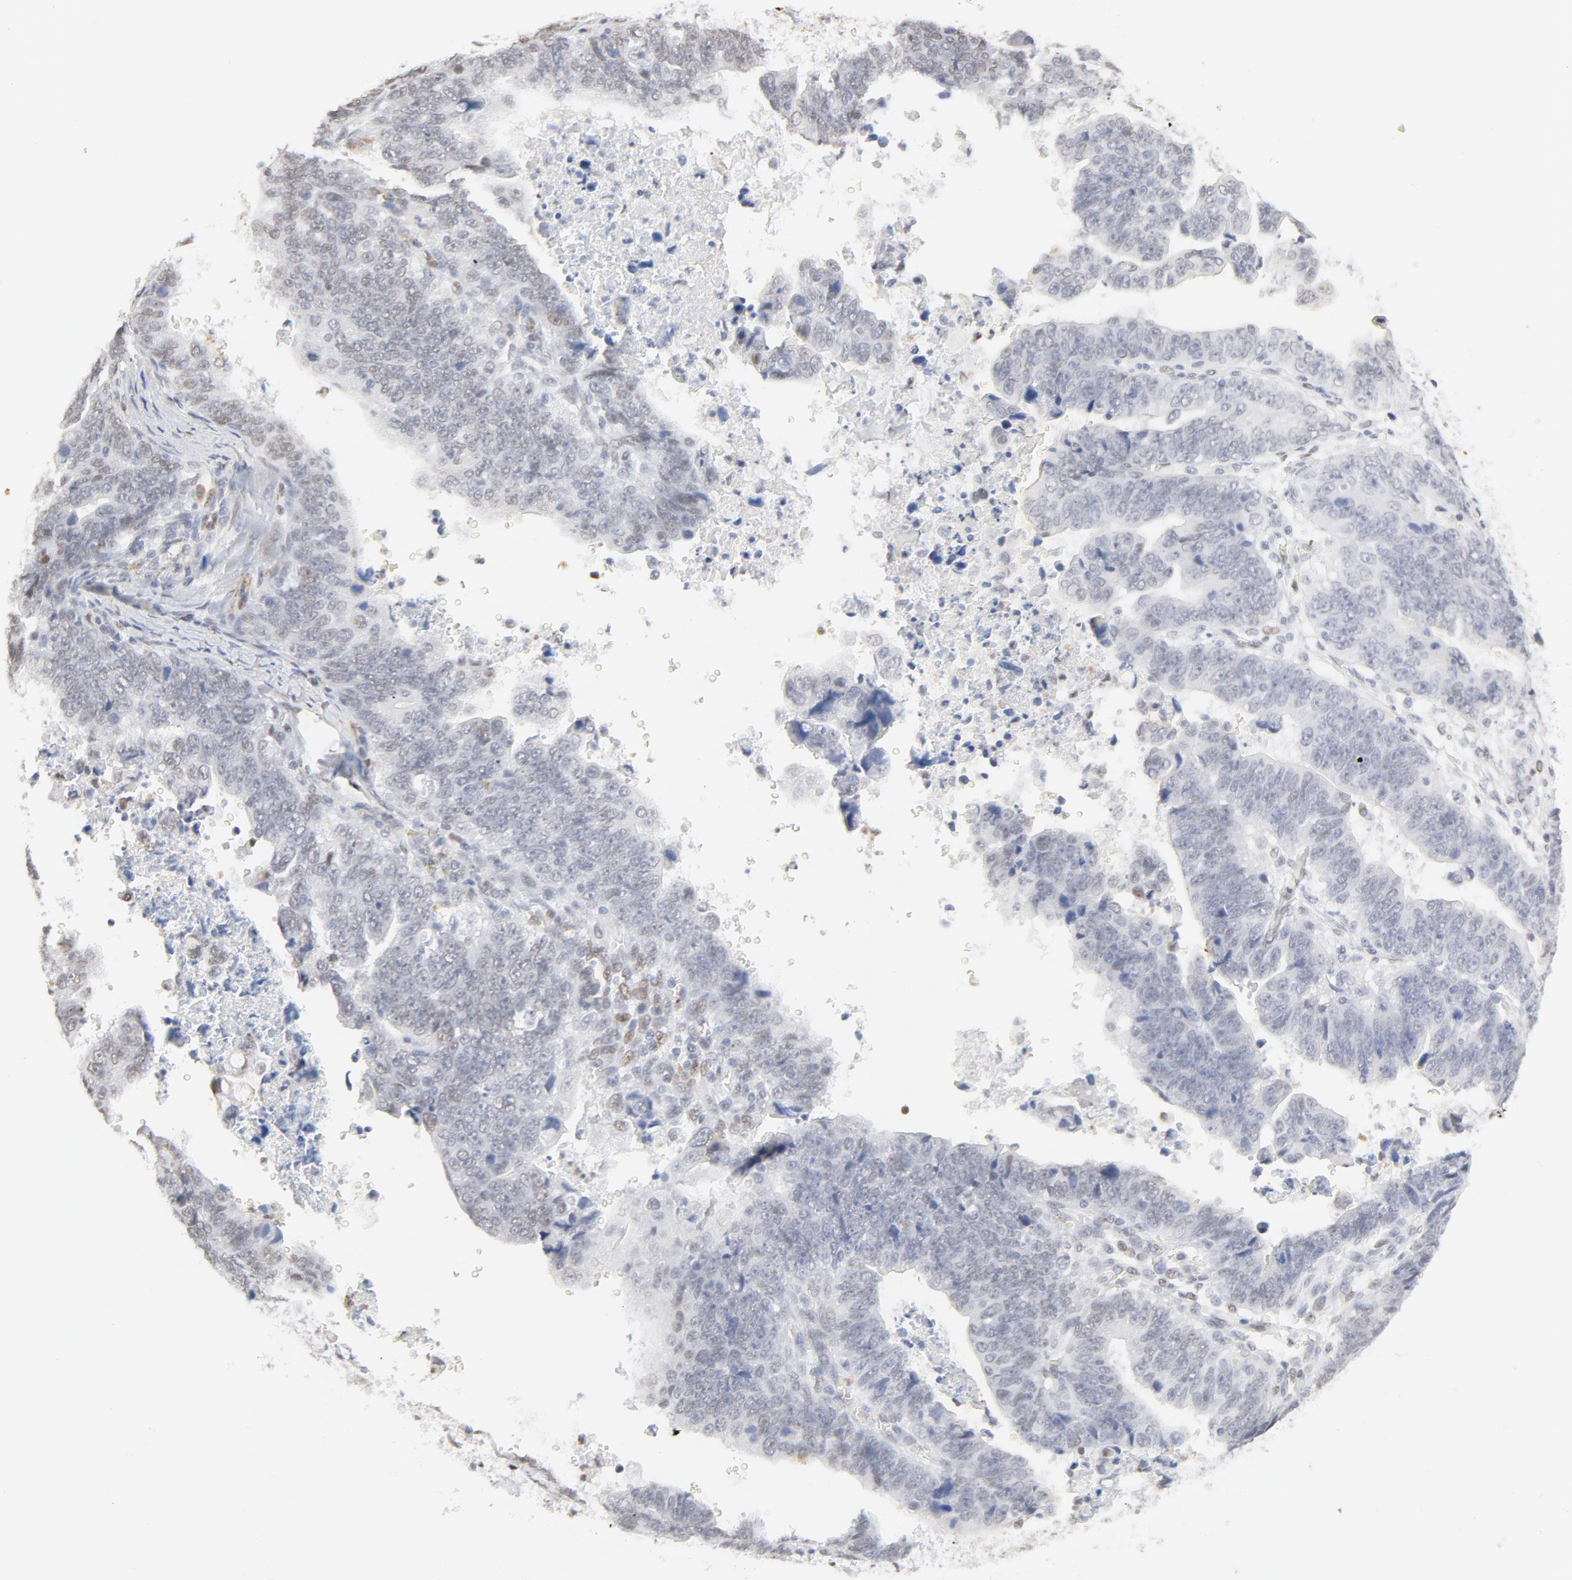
{"staining": {"intensity": "negative", "quantity": "none", "location": "none"}, "tissue": "stomach cancer", "cell_type": "Tumor cells", "image_type": "cancer", "snomed": [{"axis": "morphology", "description": "Adenocarcinoma, NOS"}, {"axis": "topography", "description": "Stomach, upper"}], "caption": "The micrograph reveals no staining of tumor cells in adenocarcinoma (stomach).", "gene": "PBX1", "patient": {"sex": "female", "age": 50}}